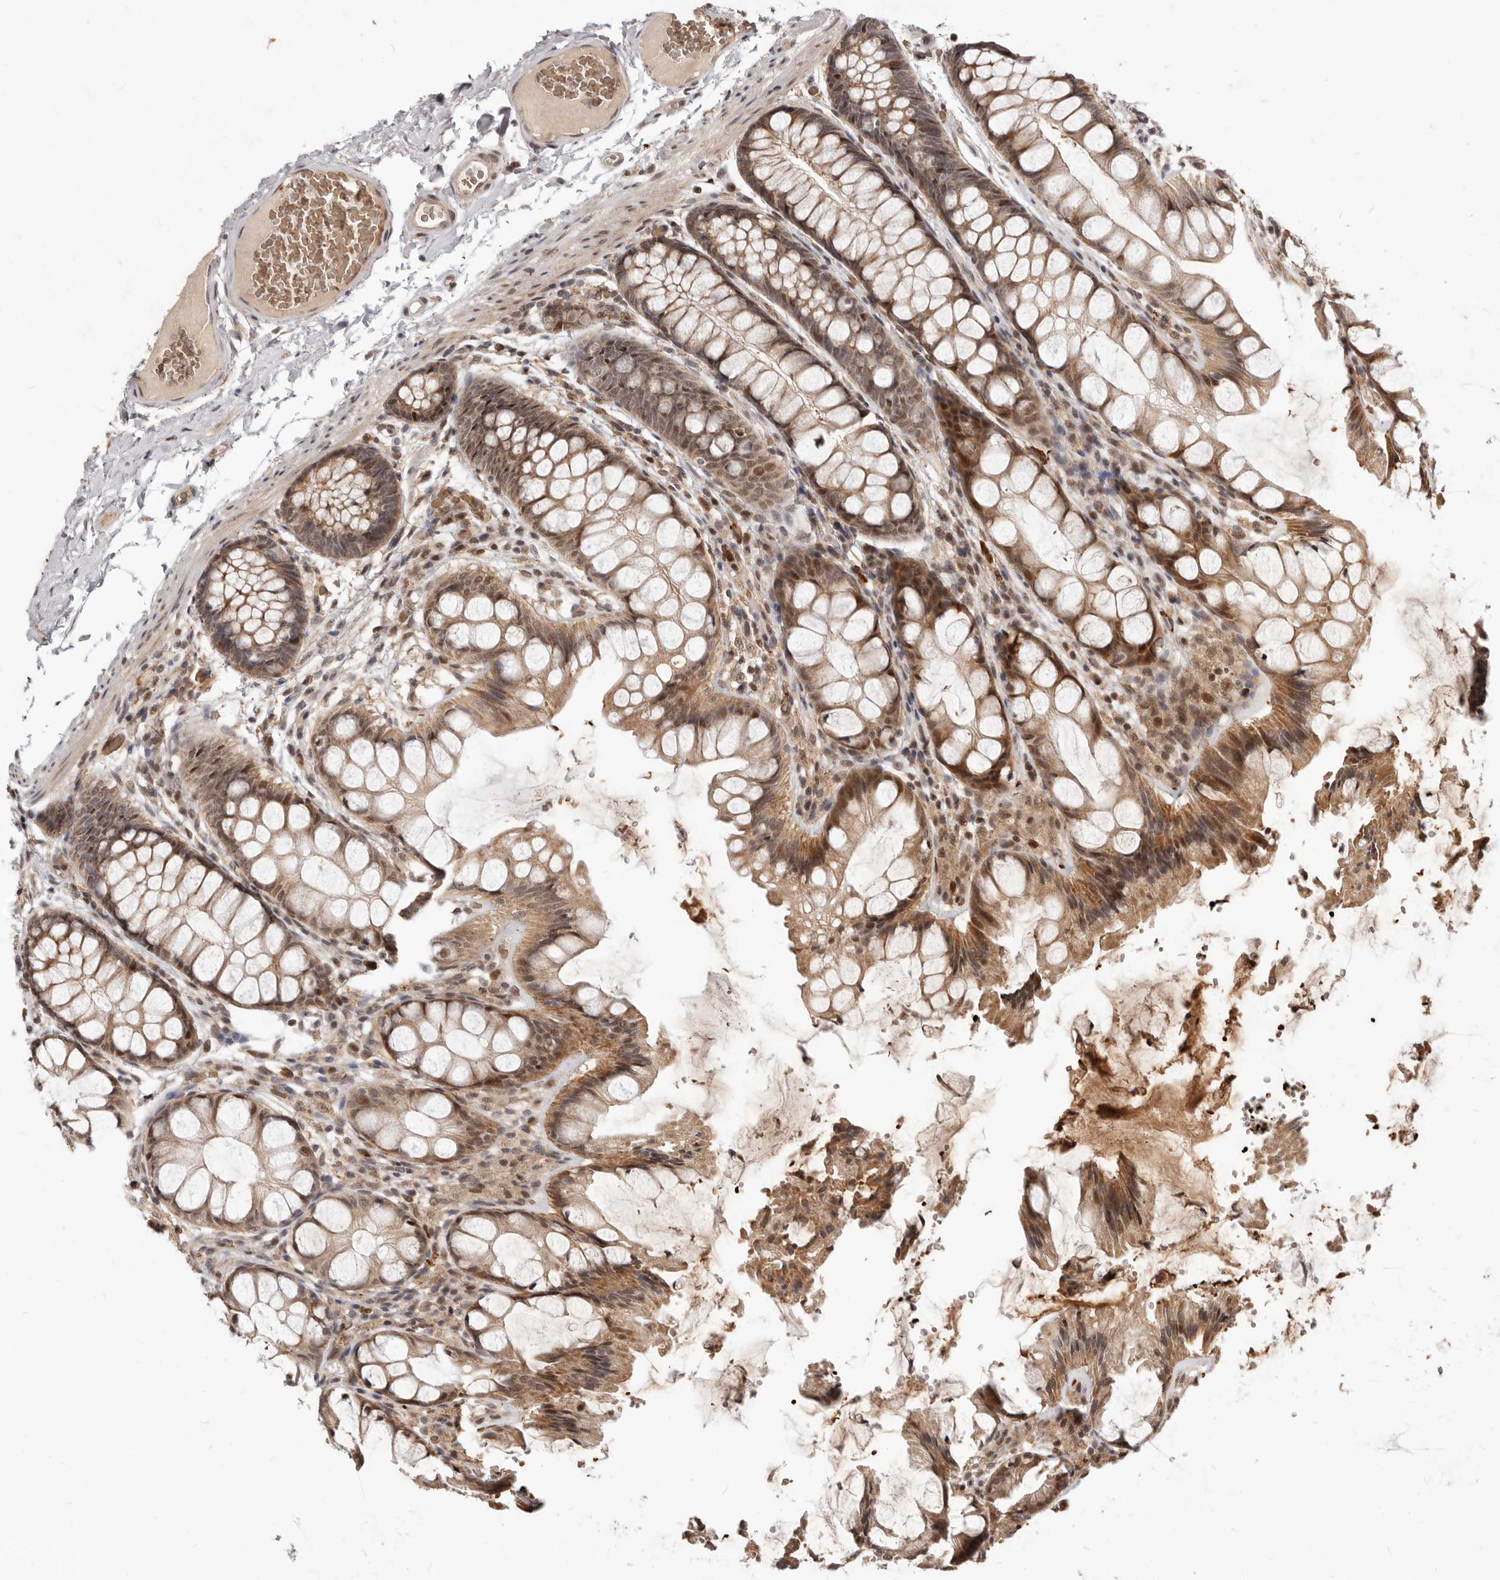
{"staining": {"intensity": "moderate", "quantity": ">75%", "location": "cytoplasmic/membranous,nuclear"}, "tissue": "colon", "cell_type": "Endothelial cells", "image_type": "normal", "snomed": [{"axis": "morphology", "description": "Normal tissue, NOS"}, {"axis": "topography", "description": "Colon"}], "caption": "DAB (3,3'-diaminobenzidine) immunohistochemical staining of unremarkable colon demonstrates moderate cytoplasmic/membranous,nuclear protein positivity in about >75% of endothelial cells.", "gene": "NCOA3", "patient": {"sex": "male", "age": 47}}